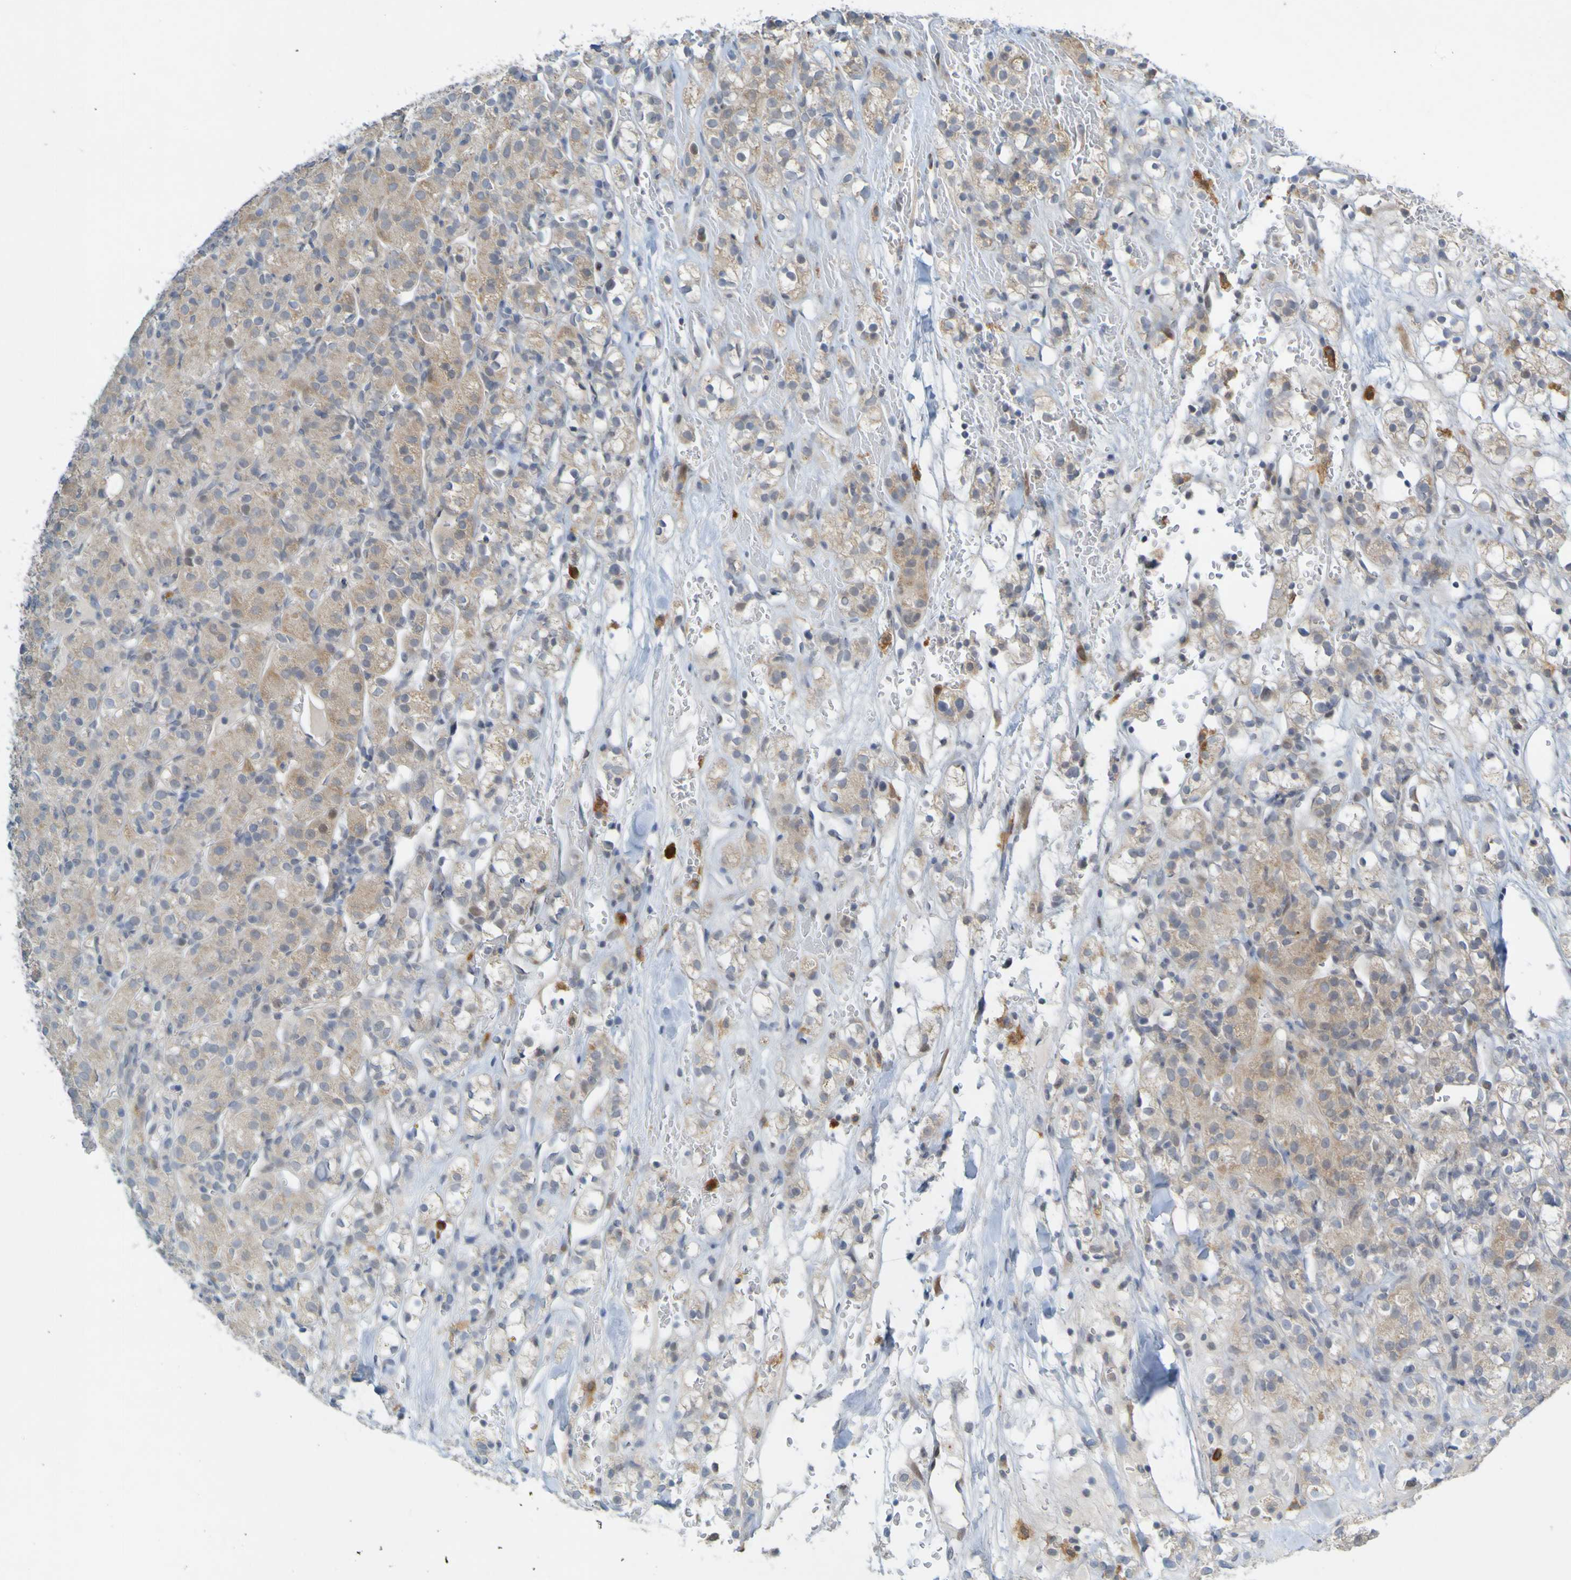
{"staining": {"intensity": "weak", "quantity": ">75%", "location": "cytoplasmic/membranous"}, "tissue": "renal cancer", "cell_type": "Tumor cells", "image_type": "cancer", "snomed": [{"axis": "morphology", "description": "Normal tissue, NOS"}, {"axis": "morphology", "description": "Adenocarcinoma, NOS"}, {"axis": "topography", "description": "Kidney"}], "caption": "Renal adenocarcinoma tissue displays weak cytoplasmic/membranous expression in approximately >75% of tumor cells", "gene": "LILRB5", "patient": {"sex": "male", "age": 61}}